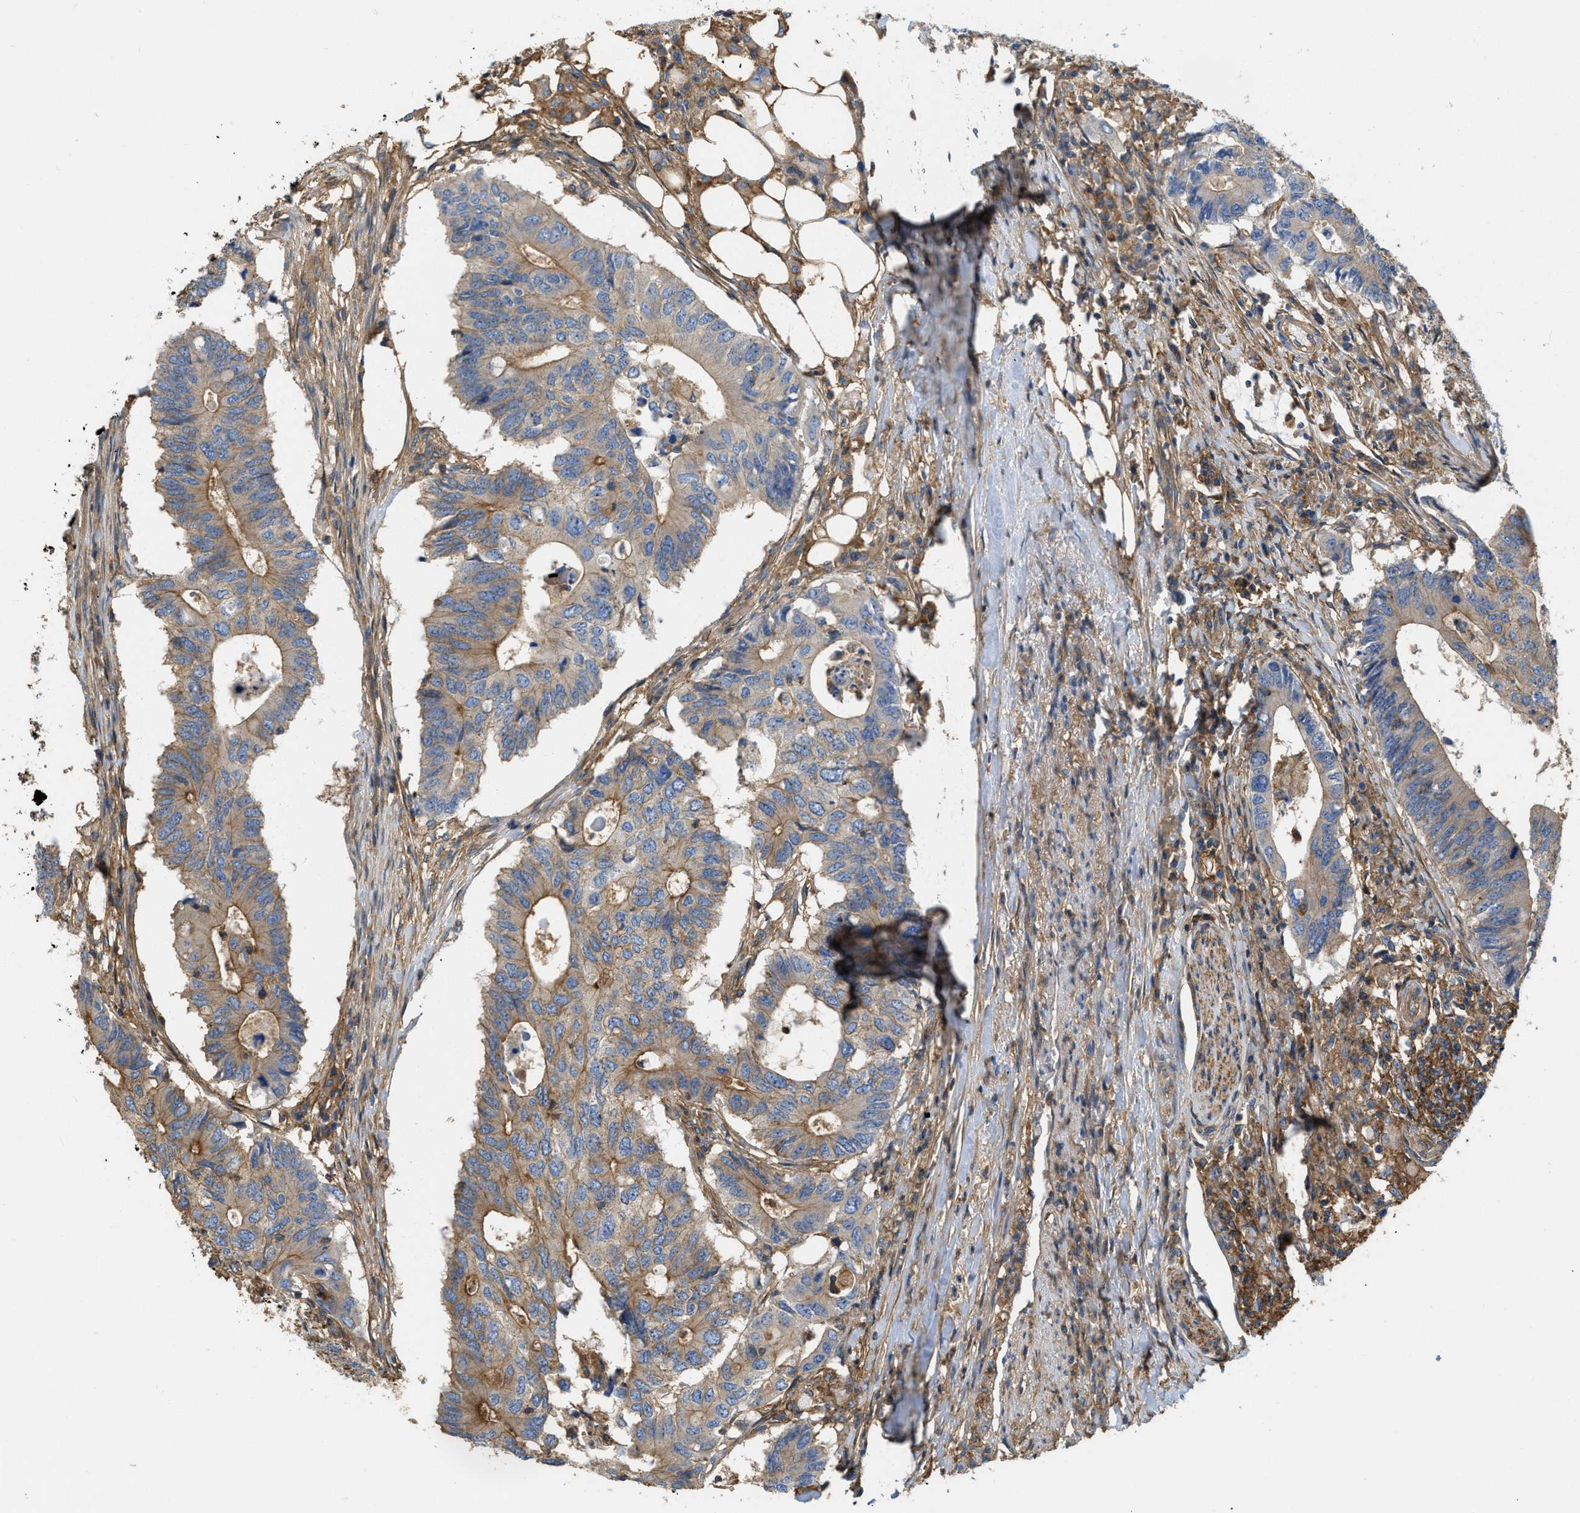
{"staining": {"intensity": "moderate", "quantity": ">75%", "location": "cytoplasmic/membranous"}, "tissue": "colorectal cancer", "cell_type": "Tumor cells", "image_type": "cancer", "snomed": [{"axis": "morphology", "description": "Adenocarcinoma, NOS"}, {"axis": "topography", "description": "Colon"}], "caption": "The image displays a brown stain indicating the presence of a protein in the cytoplasmic/membranous of tumor cells in colorectal cancer.", "gene": "GNB4", "patient": {"sex": "male", "age": 71}}